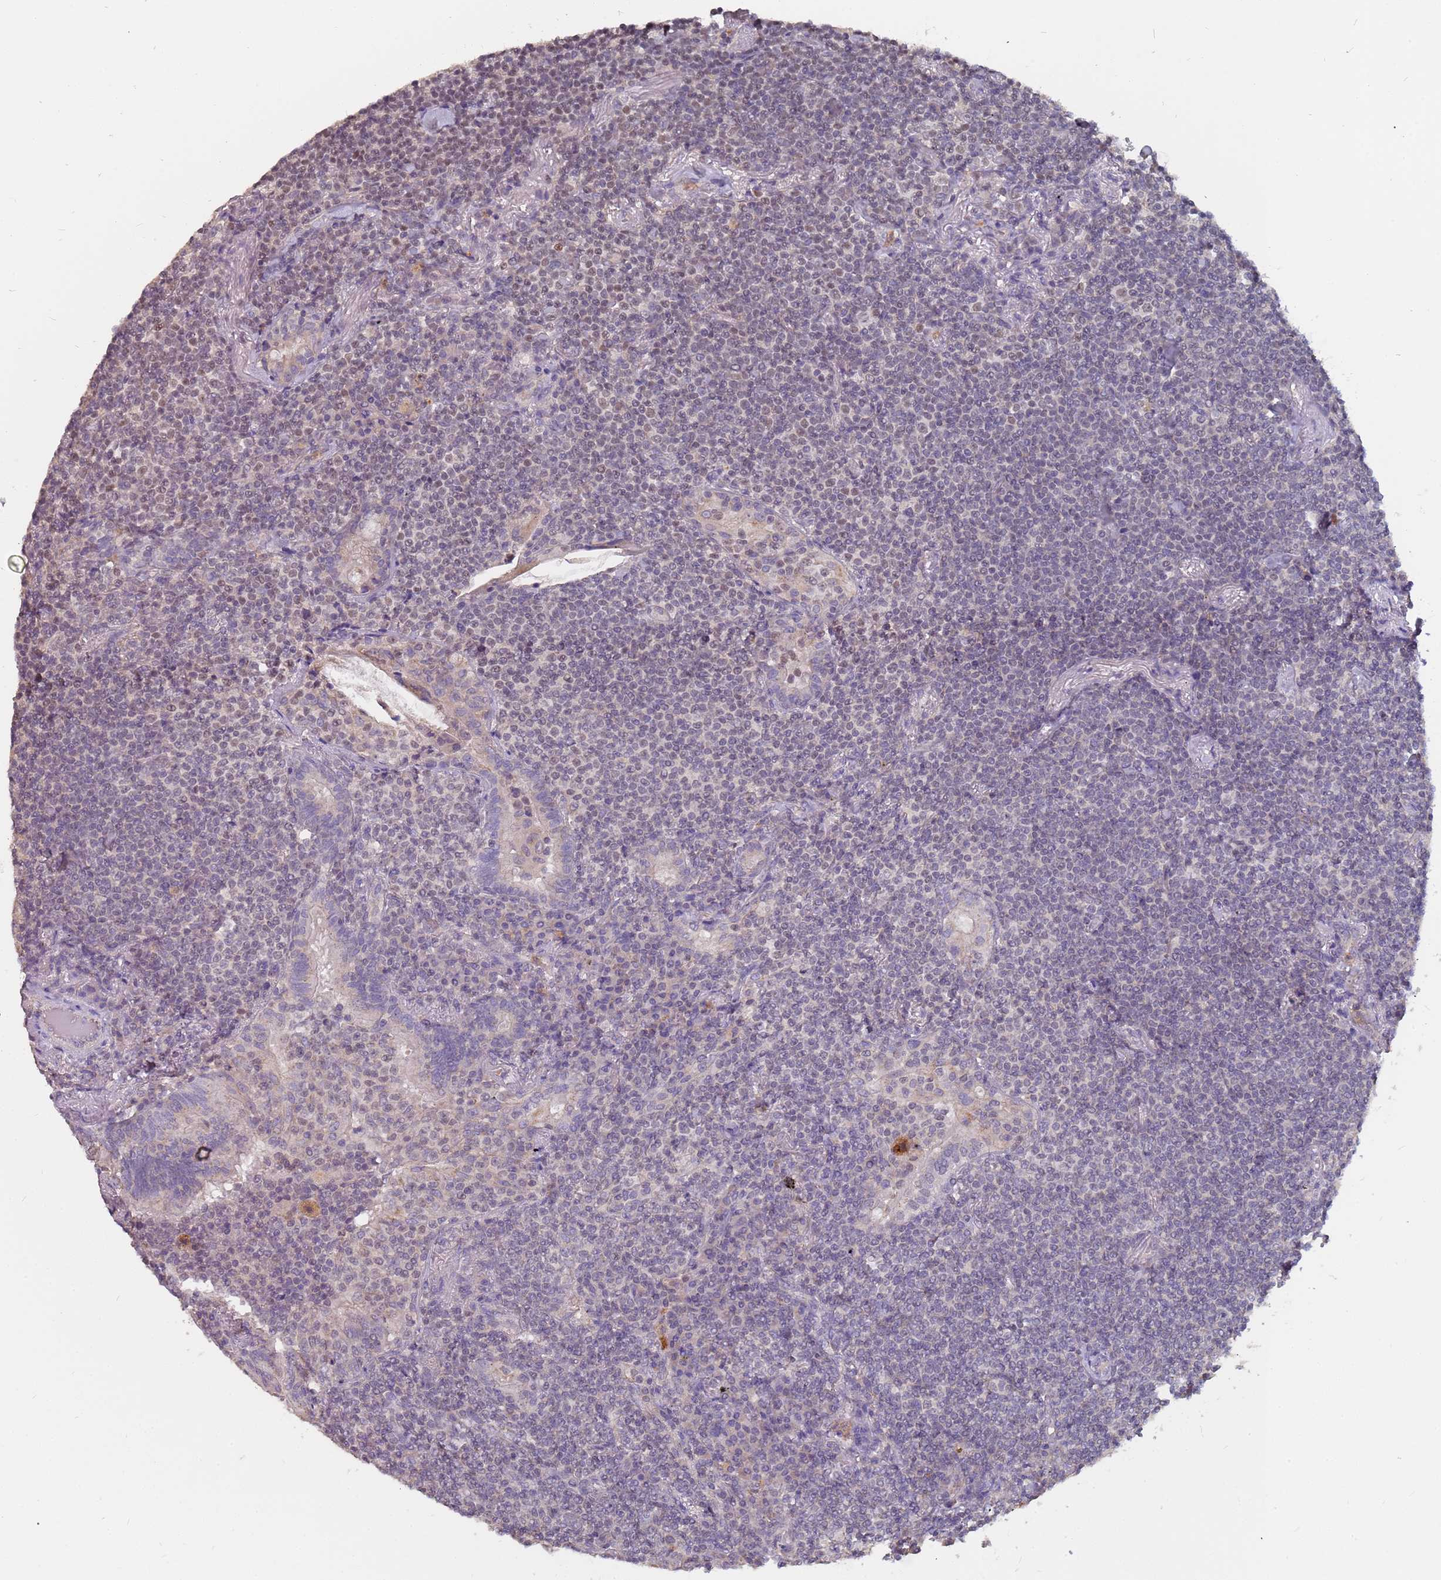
{"staining": {"intensity": "negative", "quantity": "none", "location": "none"}, "tissue": "lymphoma", "cell_type": "Tumor cells", "image_type": "cancer", "snomed": [{"axis": "morphology", "description": "Malignant lymphoma, non-Hodgkin's type, Low grade"}, {"axis": "topography", "description": "Lung"}], "caption": "Immunohistochemistry photomicrograph of neoplastic tissue: human lymphoma stained with DAB (3,3'-diaminobenzidine) displays no significant protein staining in tumor cells.", "gene": "TCEANC2", "patient": {"sex": "female", "age": 71}}